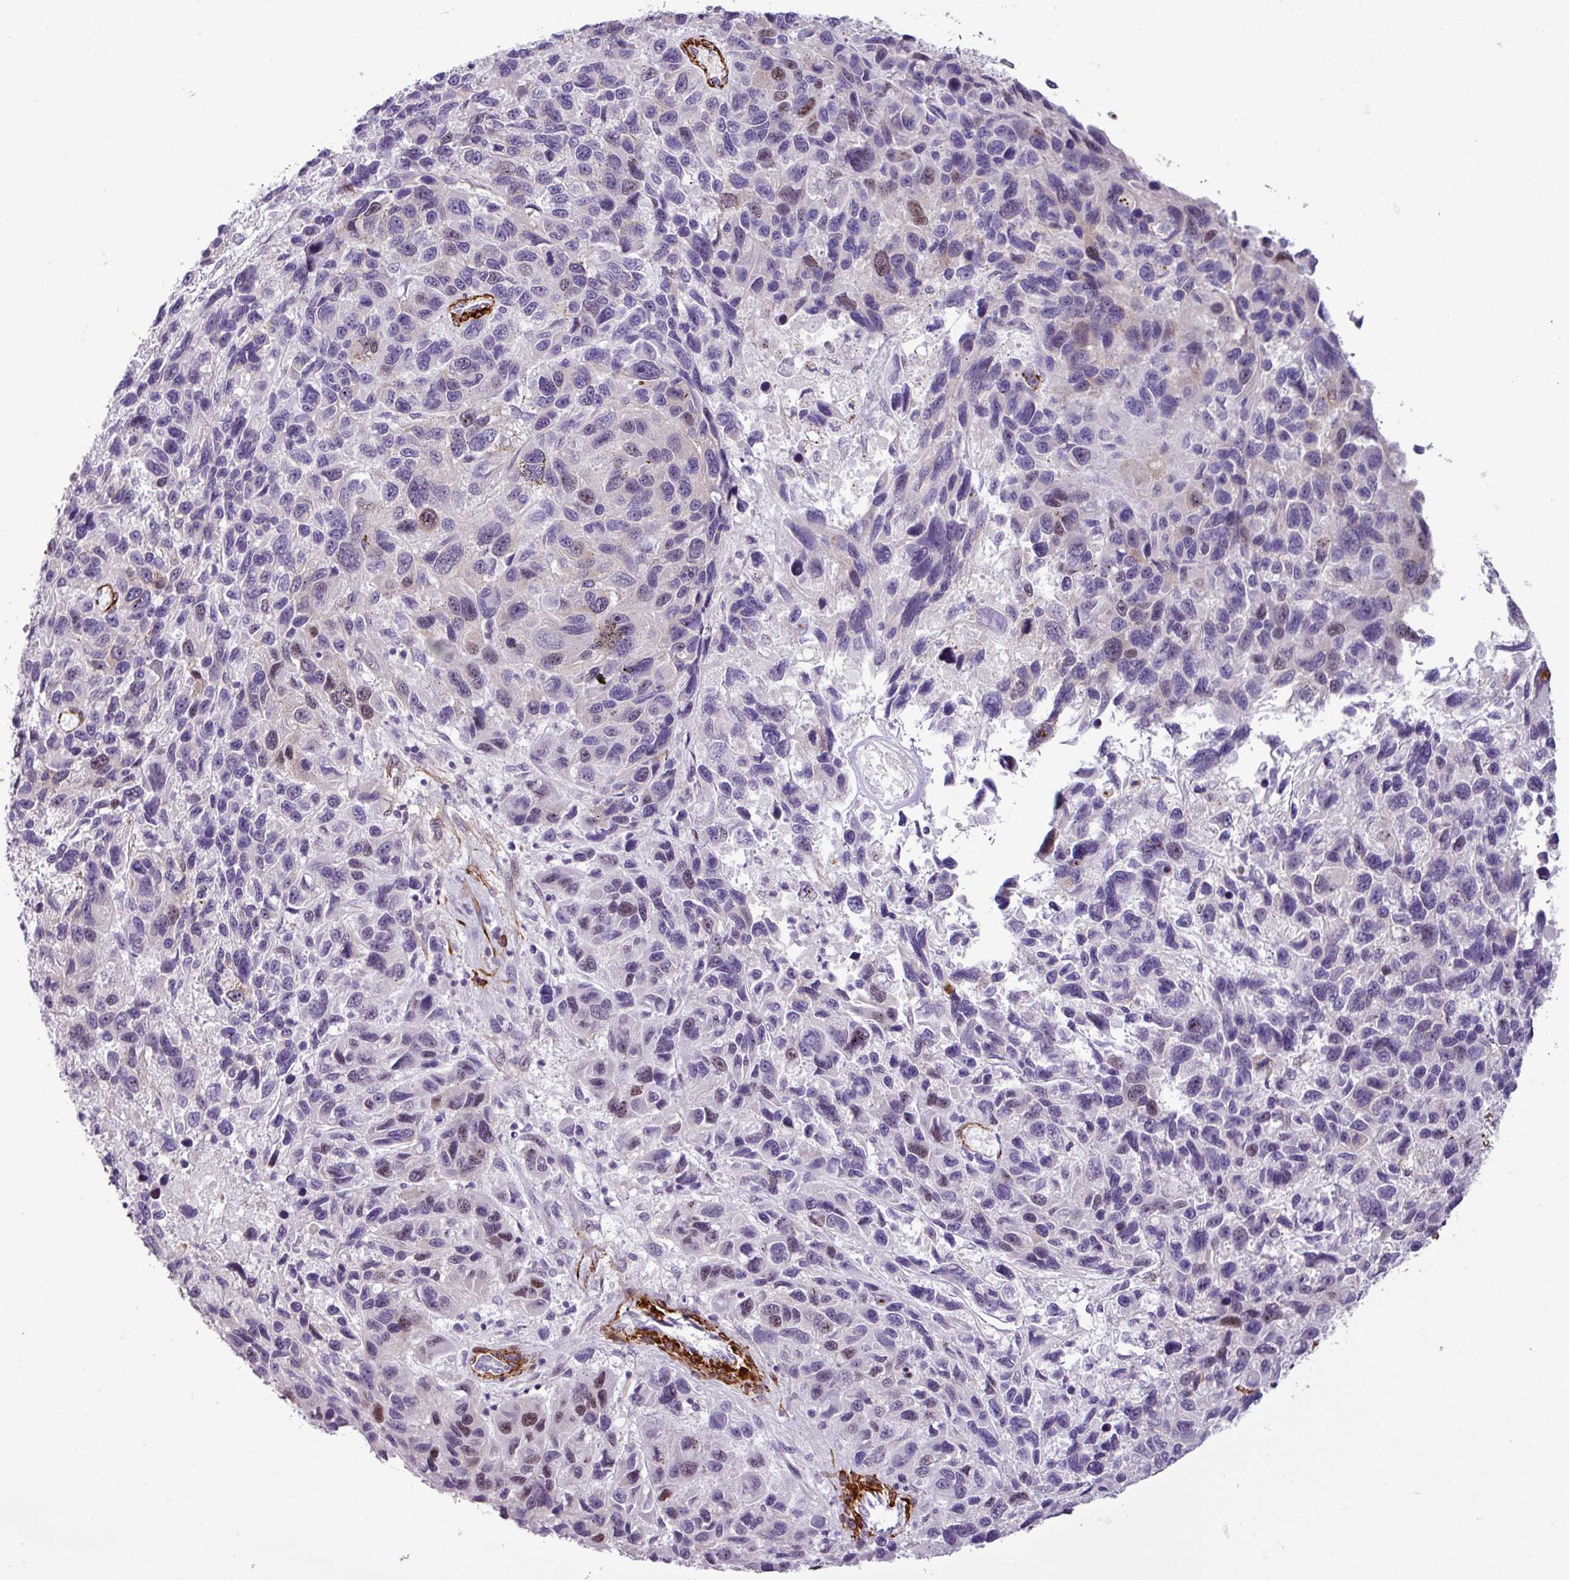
{"staining": {"intensity": "moderate", "quantity": "<25%", "location": "nuclear"}, "tissue": "melanoma", "cell_type": "Tumor cells", "image_type": "cancer", "snomed": [{"axis": "morphology", "description": "Malignant melanoma, NOS"}, {"axis": "topography", "description": "Skin"}], "caption": "A low amount of moderate nuclear positivity is seen in about <25% of tumor cells in melanoma tissue.", "gene": "ATP10A", "patient": {"sex": "male", "age": 53}}